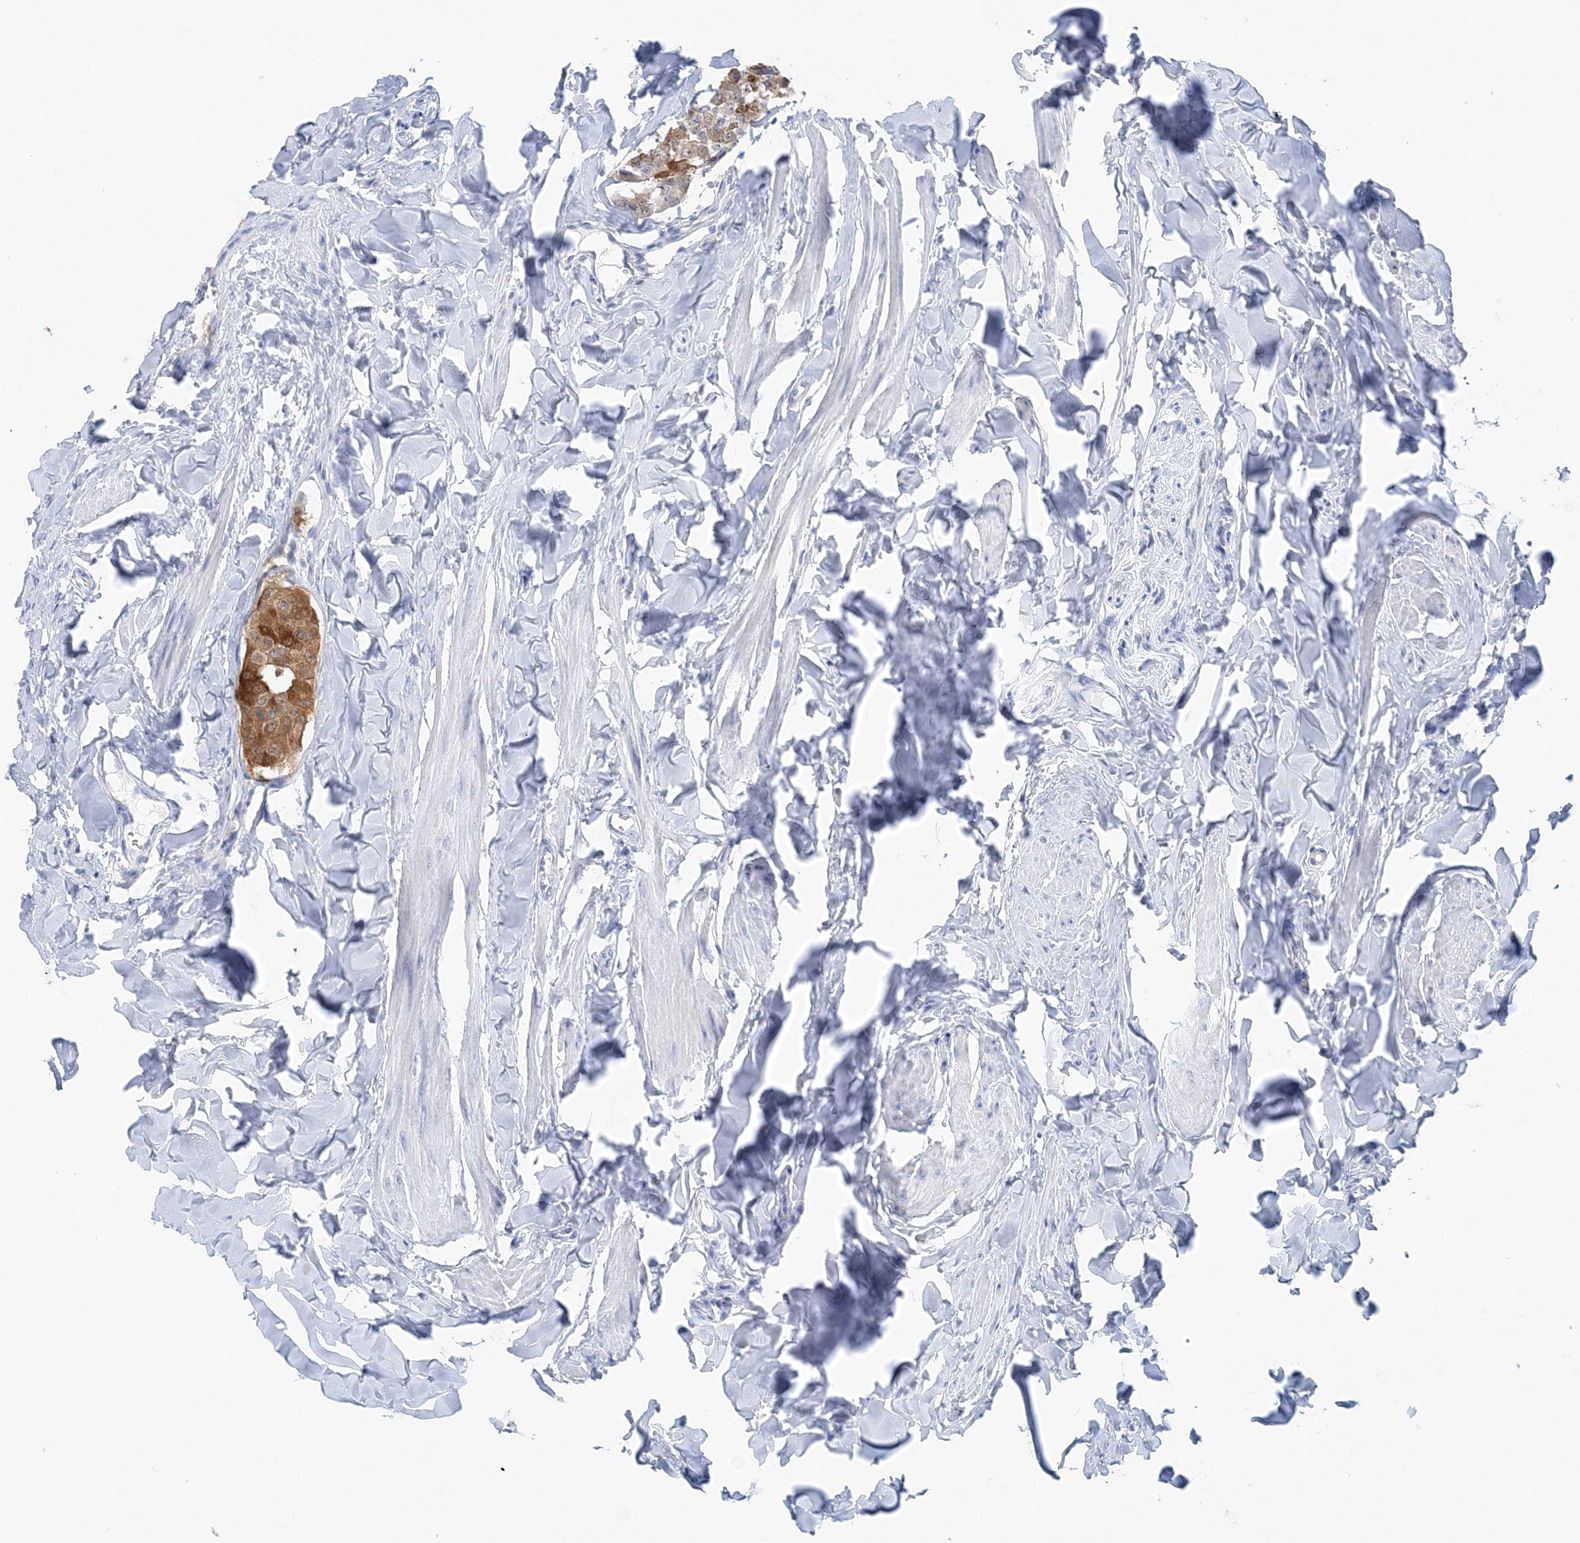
{"staining": {"intensity": "moderate", "quantity": "25%-75%", "location": "cytoplasmic/membranous"}, "tissue": "breast cancer", "cell_type": "Tumor cells", "image_type": "cancer", "snomed": [{"axis": "morphology", "description": "Duct carcinoma"}, {"axis": "topography", "description": "Breast"}], "caption": "A brown stain shows moderate cytoplasmic/membranous positivity of a protein in human infiltrating ductal carcinoma (breast) tumor cells.", "gene": "HMGCS1", "patient": {"sex": "female", "age": 40}}